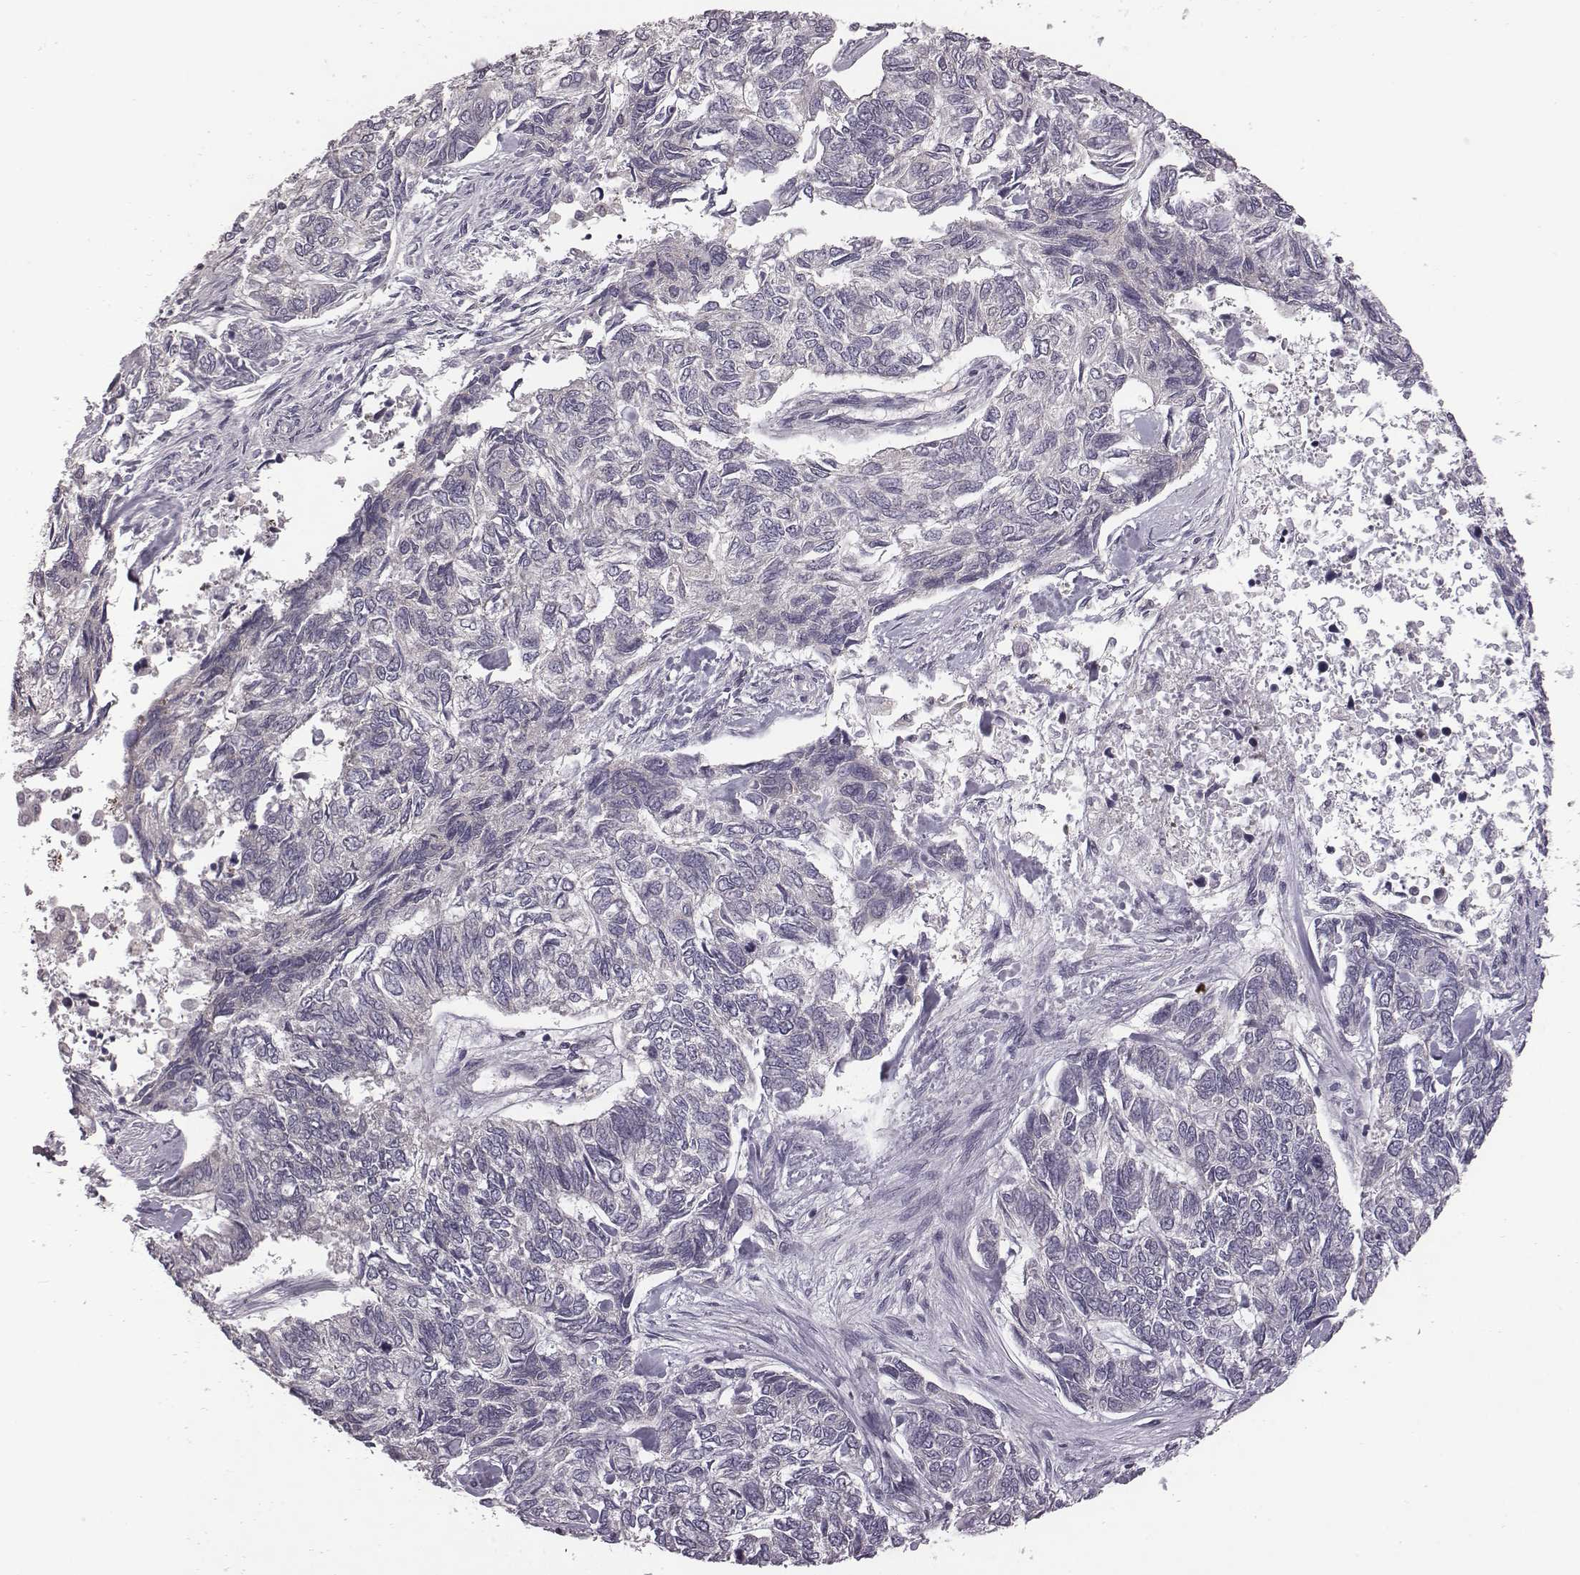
{"staining": {"intensity": "negative", "quantity": "none", "location": "none"}, "tissue": "skin cancer", "cell_type": "Tumor cells", "image_type": "cancer", "snomed": [{"axis": "morphology", "description": "Basal cell carcinoma"}, {"axis": "topography", "description": "Skin"}], "caption": "A high-resolution photomicrograph shows IHC staining of skin cancer, which displays no significant staining in tumor cells. (Brightfield microscopy of DAB (3,3'-diaminobenzidine) IHC at high magnification).", "gene": "BICDL1", "patient": {"sex": "female", "age": 65}}